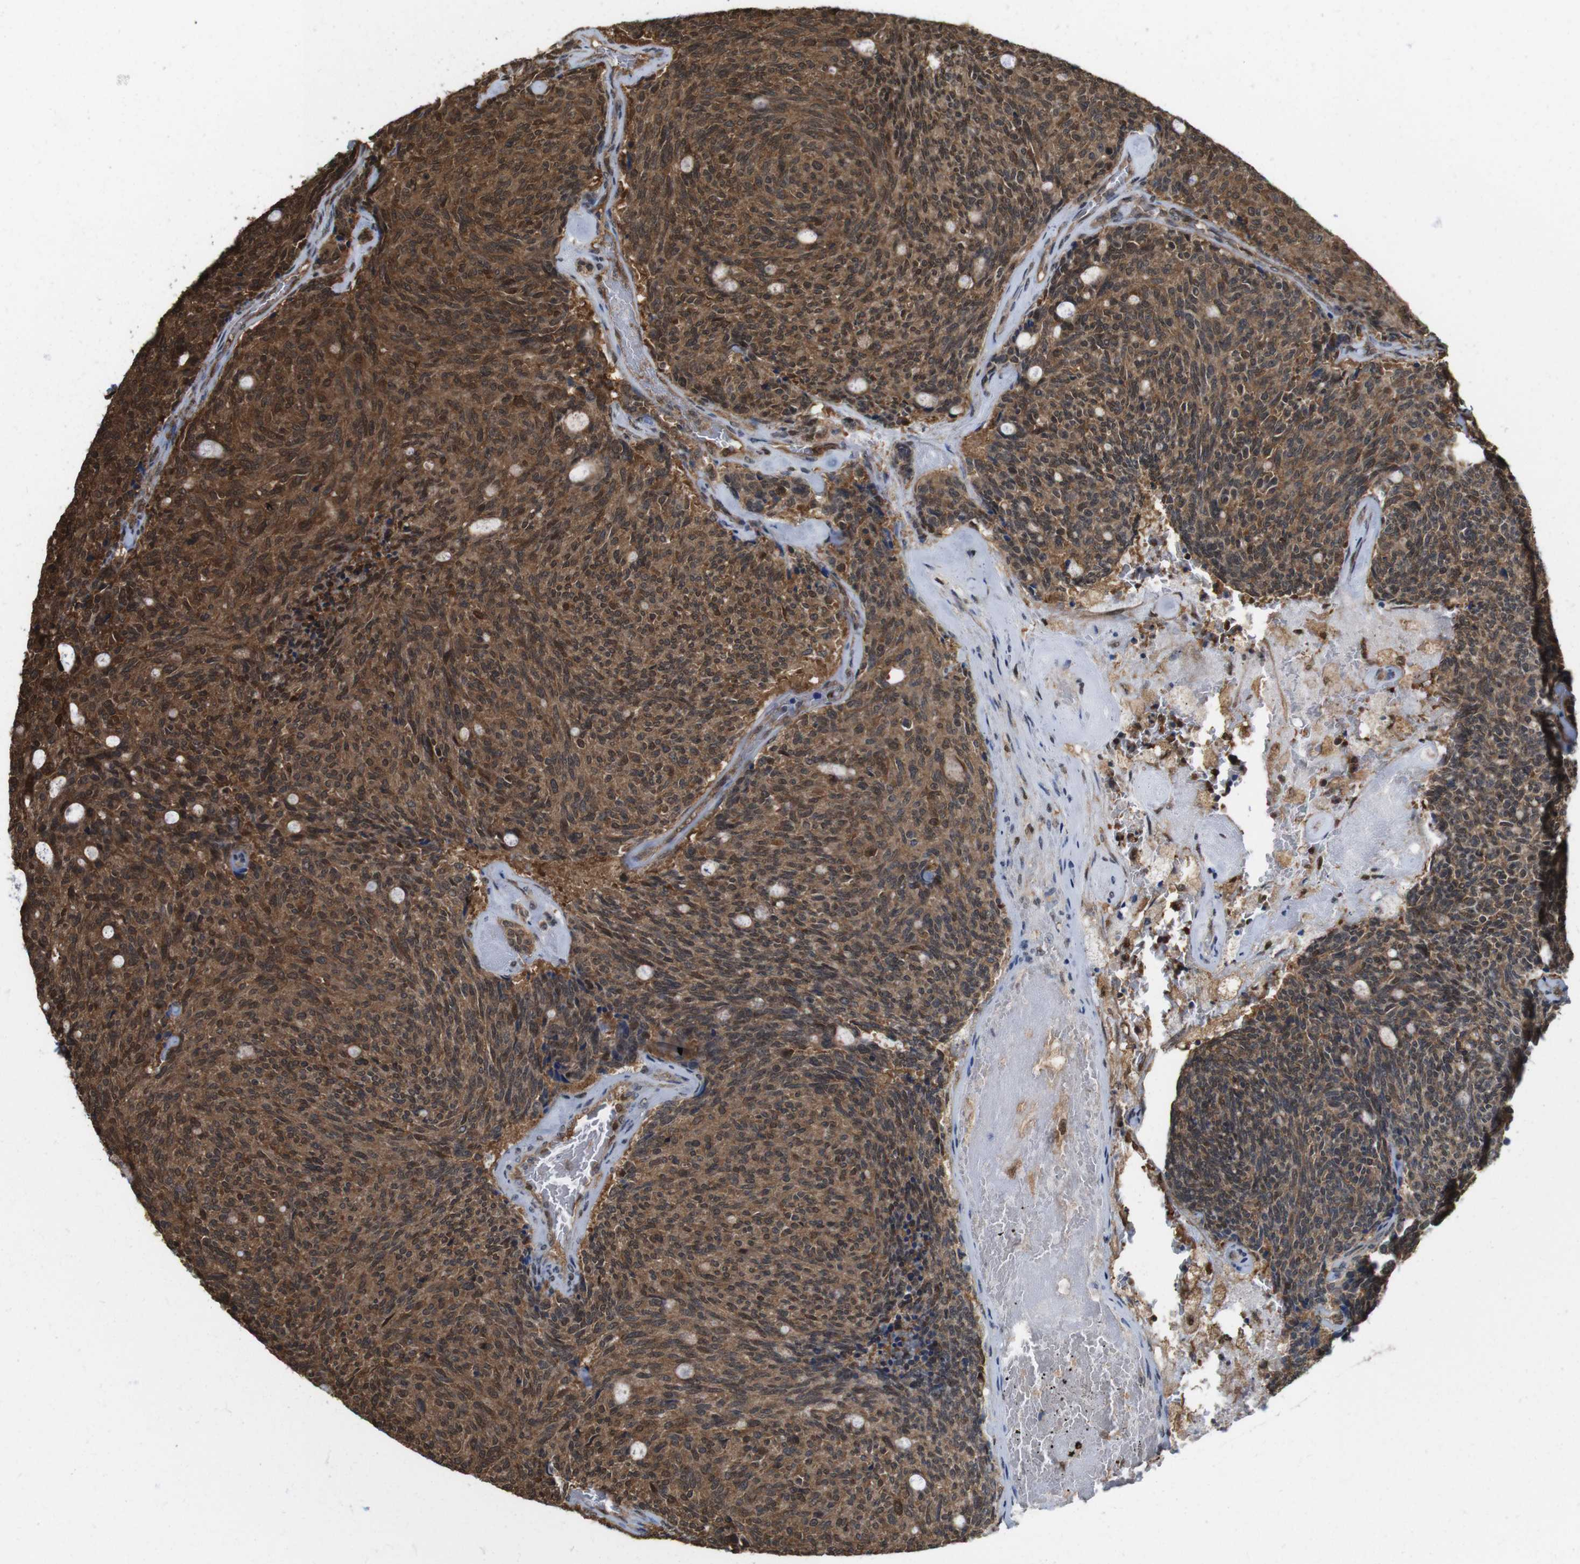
{"staining": {"intensity": "moderate", "quantity": ">75%", "location": "cytoplasmic/membranous,nuclear"}, "tissue": "carcinoid", "cell_type": "Tumor cells", "image_type": "cancer", "snomed": [{"axis": "morphology", "description": "Carcinoid, malignant, NOS"}, {"axis": "topography", "description": "Pancreas"}], "caption": "Carcinoid (malignant) stained with a protein marker reveals moderate staining in tumor cells.", "gene": "YWHAG", "patient": {"sex": "female", "age": 54}}